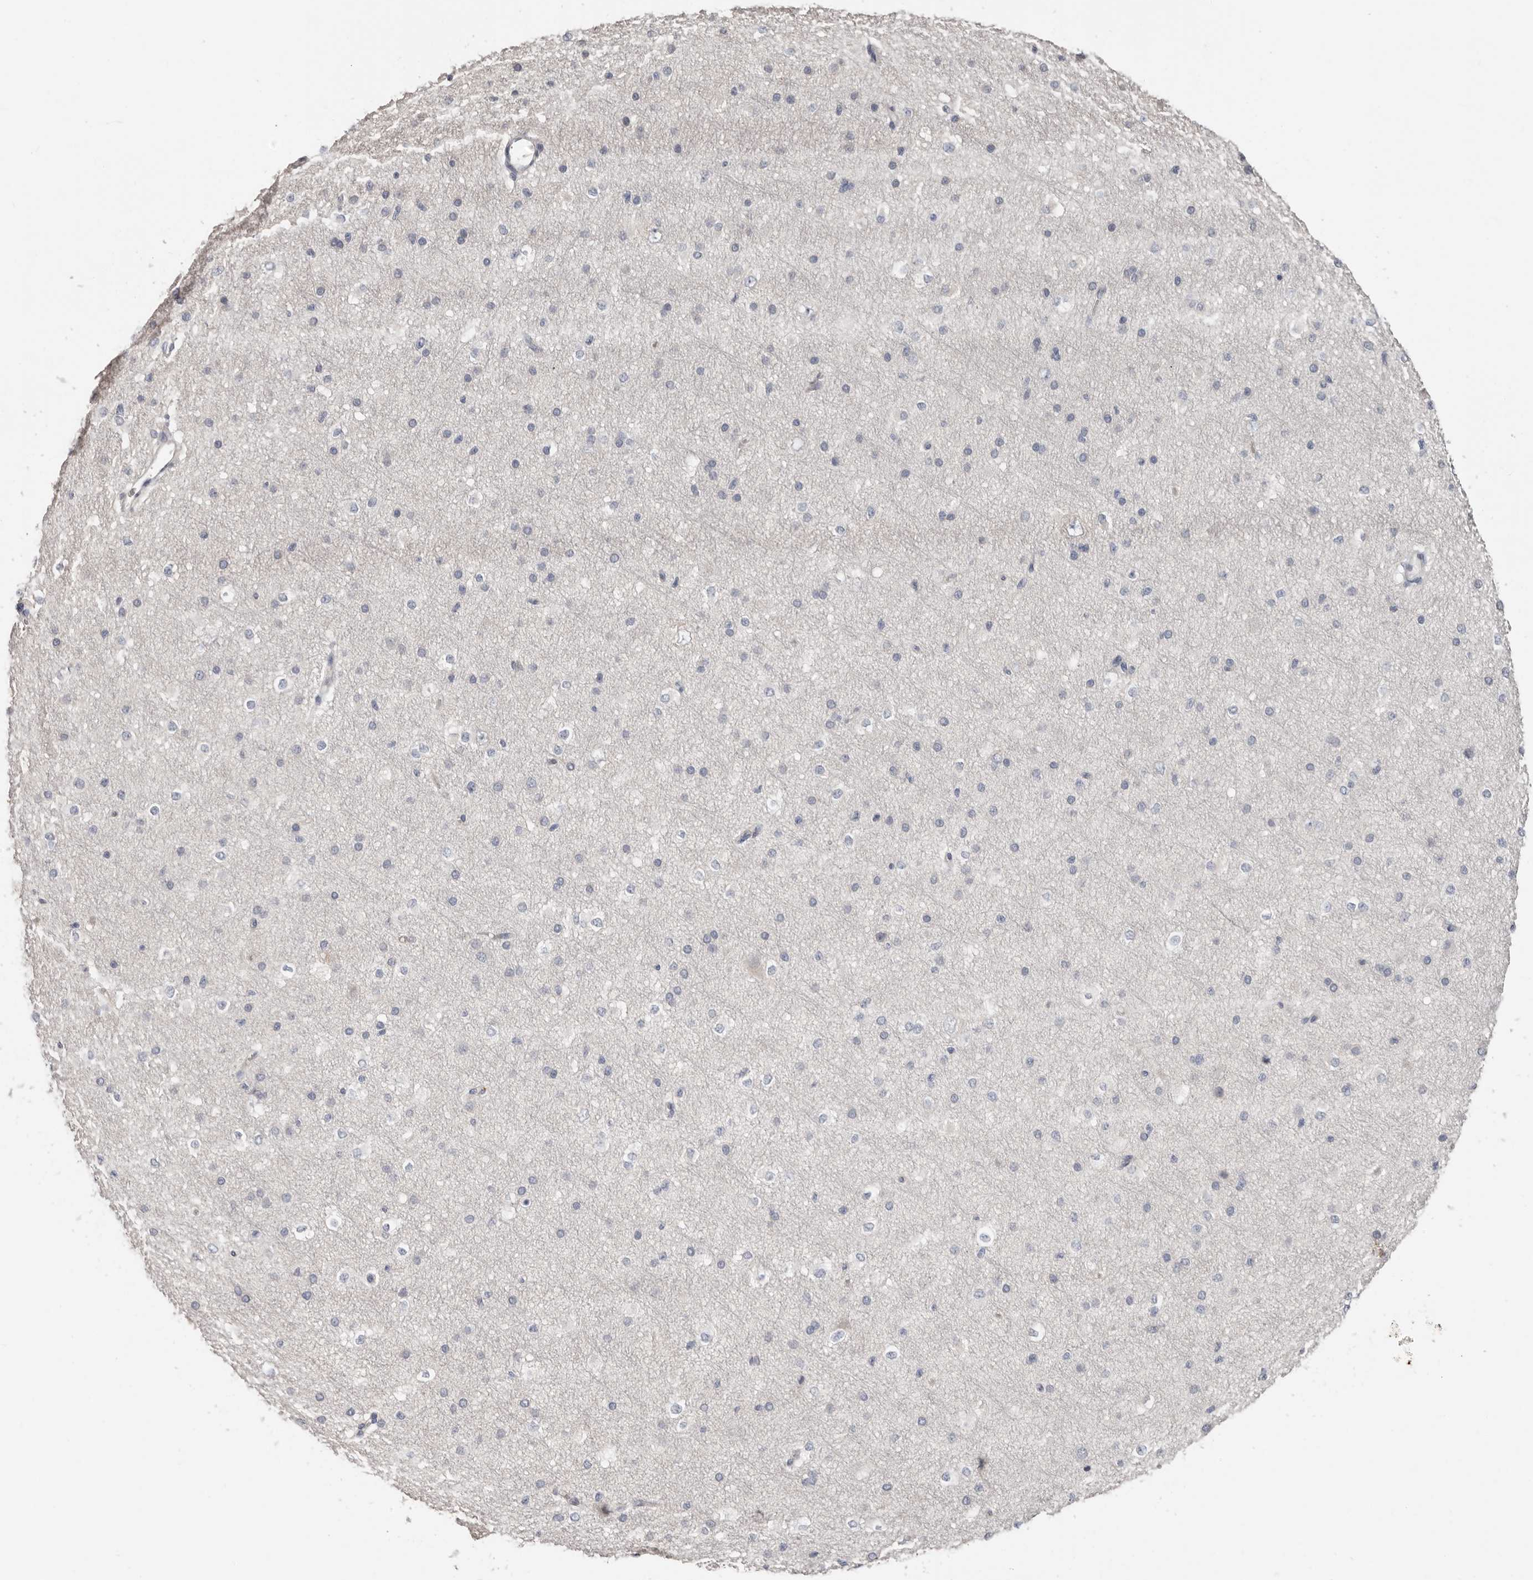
{"staining": {"intensity": "weak", "quantity": ">75%", "location": "cytoplasmic/membranous"}, "tissue": "cerebral cortex", "cell_type": "Endothelial cells", "image_type": "normal", "snomed": [{"axis": "morphology", "description": "Normal tissue, NOS"}, {"axis": "morphology", "description": "Developmental malformation"}, {"axis": "topography", "description": "Cerebral cortex"}], "caption": "A photomicrograph showing weak cytoplasmic/membranous expression in about >75% of endothelial cells in benign cerebral cortex, as visualized by brown immunohistochemical staining.", "gene": "S100A14", "patient": {"sex": "female", "age": 30}}